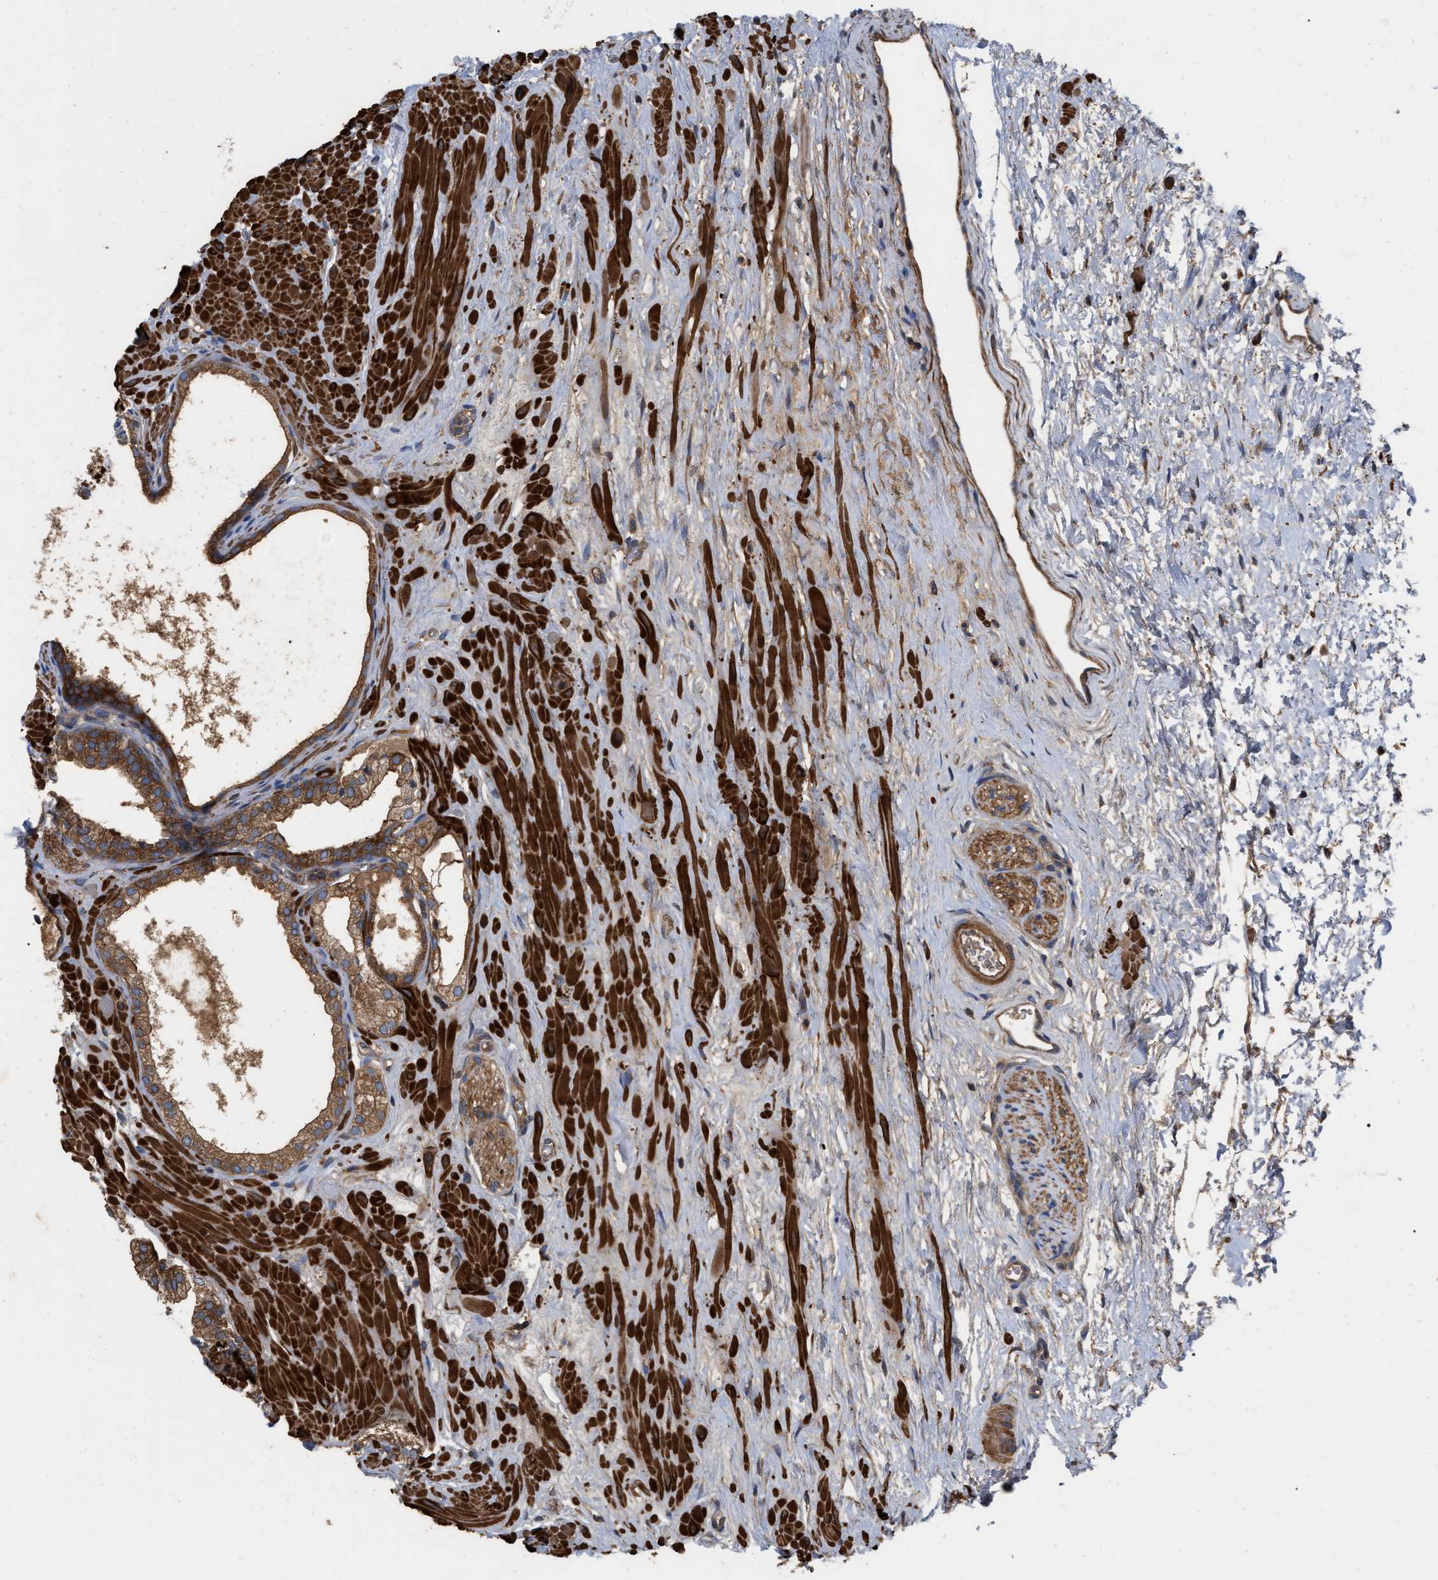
{"staining": {"intensity": "moderate", "quantity": ">75%", "location": "cytoplasmic/membranous"}, "tissue": "prostate", "cell_type": "Glandular cells", "image_type": "normal", "snomed": [{"axis": "morphology", "description": "Normal tissue, NOS"}, {"axis": "morphology", "description": "Urothelial carcinoma, Low grade"}, {"axis": "topography", "description": "Urinary bladder"}, {"axis": "topography", "description": "Prostate"}], "caption": "This photomicrograph reveals immunohistochemistry staining of benign prostate, with medium moderate cytoplasmic/membranous staining in about >75% of glandular cells.", "gene": "RABEP1", "patient": {"sex": "male", "age": 60}}